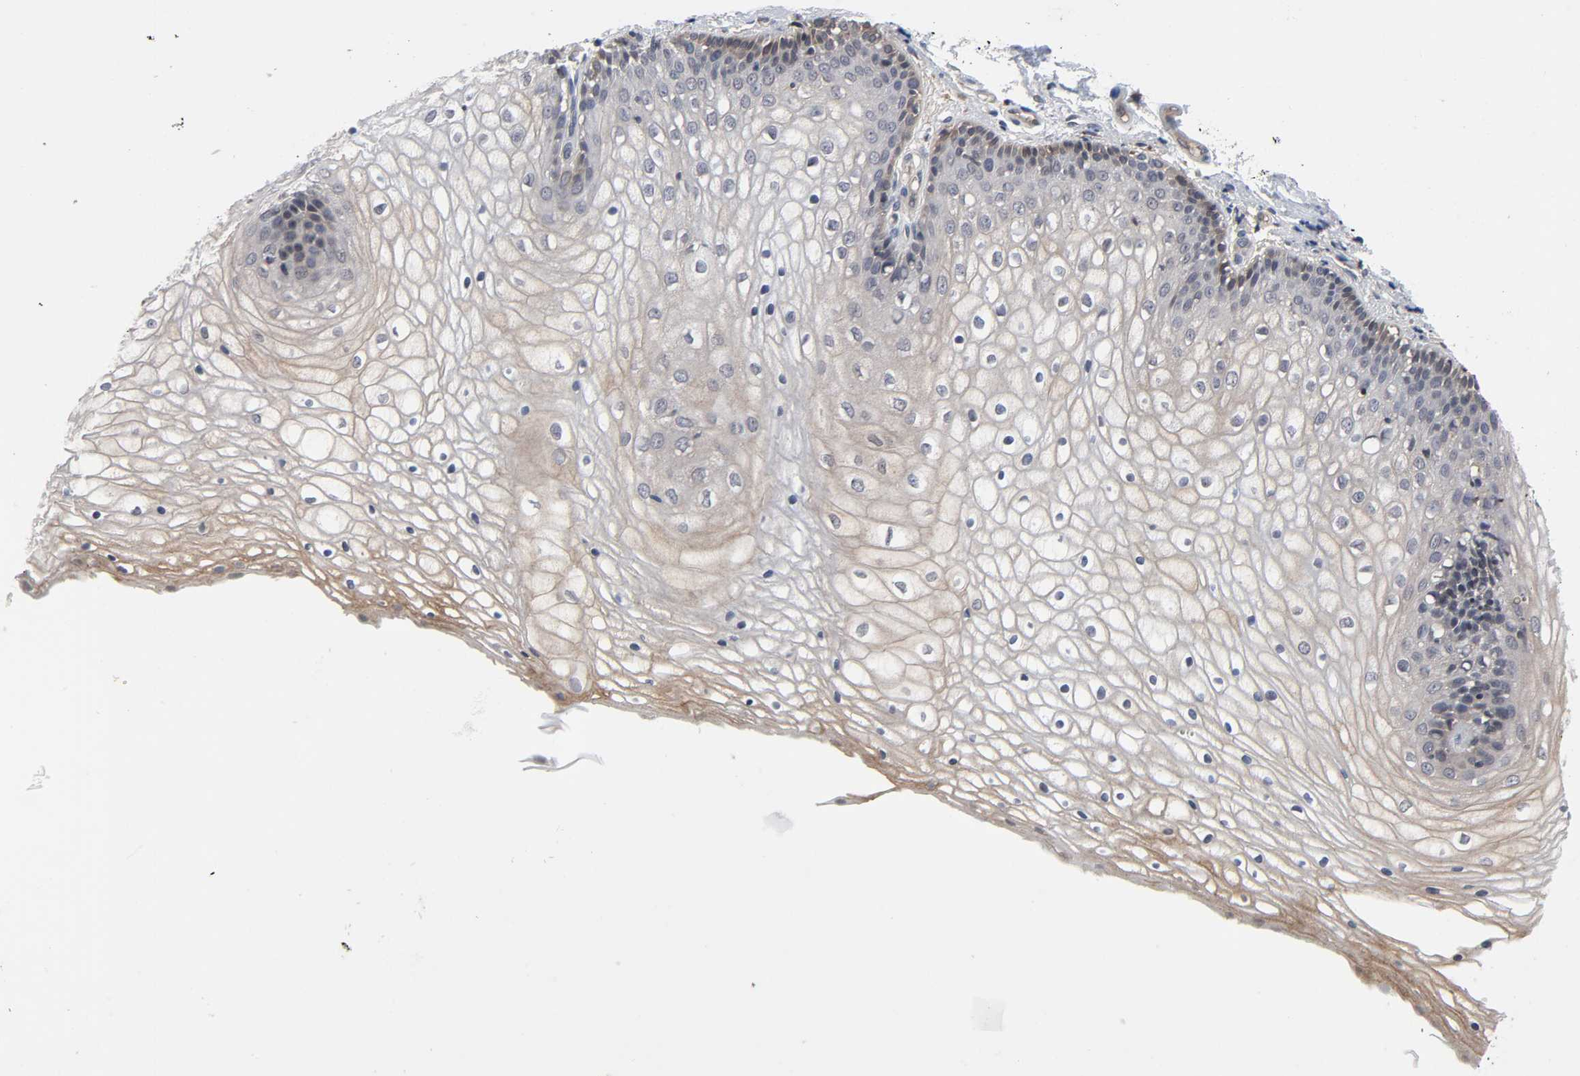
{"staining": {"intensity": "weak", "quantity": "25%-75%", "location": "cytoplasmic/membranous"}, "tissue": "vagina", "cell_type": "Squamous epithelial cells", "image_type": "normal", "snomed": [{"axis": "morphology", "description": "Normal tissue, NOS"}, {"axis": "topography", "description": "Vagina"}], "caption": "A brown stain shows weak cytoplasmic/membranous positivity of a protein in squamous epithelial cells of benign human vagina.", "gene": "CCDC175", "patient": {"sex": "female", "age": 34}}